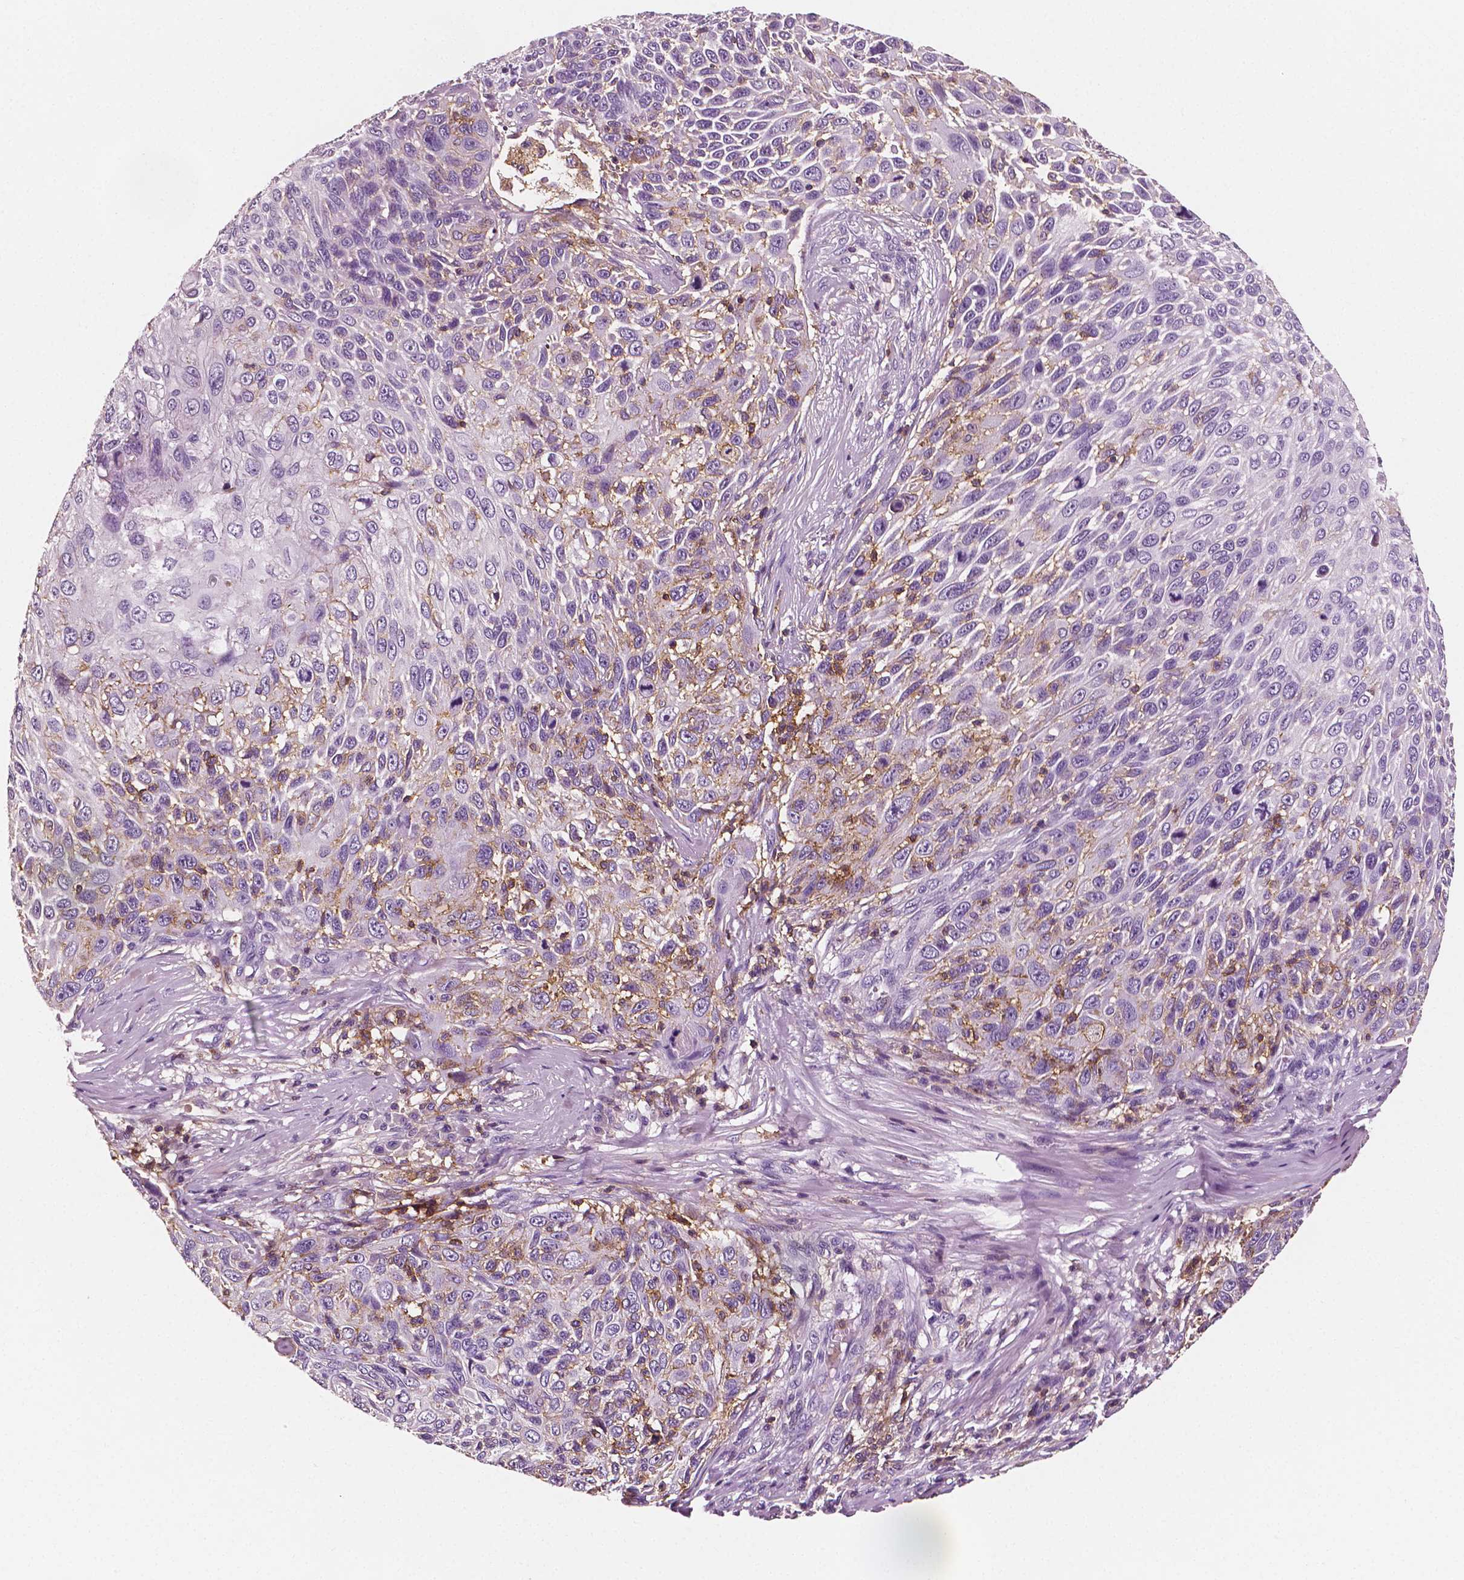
{"staining": {"intensity": "negative", "quantity": "none", "location": "none"}, "tissue": "skin cancer", "cell_type": "Tumor cells", "image_type": "cancer", "snomed": [{"axis": "morphology", "description": "Squamous cell carcinoma, NOS"}, {"axis": "topography", "description": "Skin"}], "caption": "IHC of human skin squamous cell carcinoma shows no staining in tumor cells.", "gene": "PTPRC", "patient": {"sex": "male", "age": 92}}